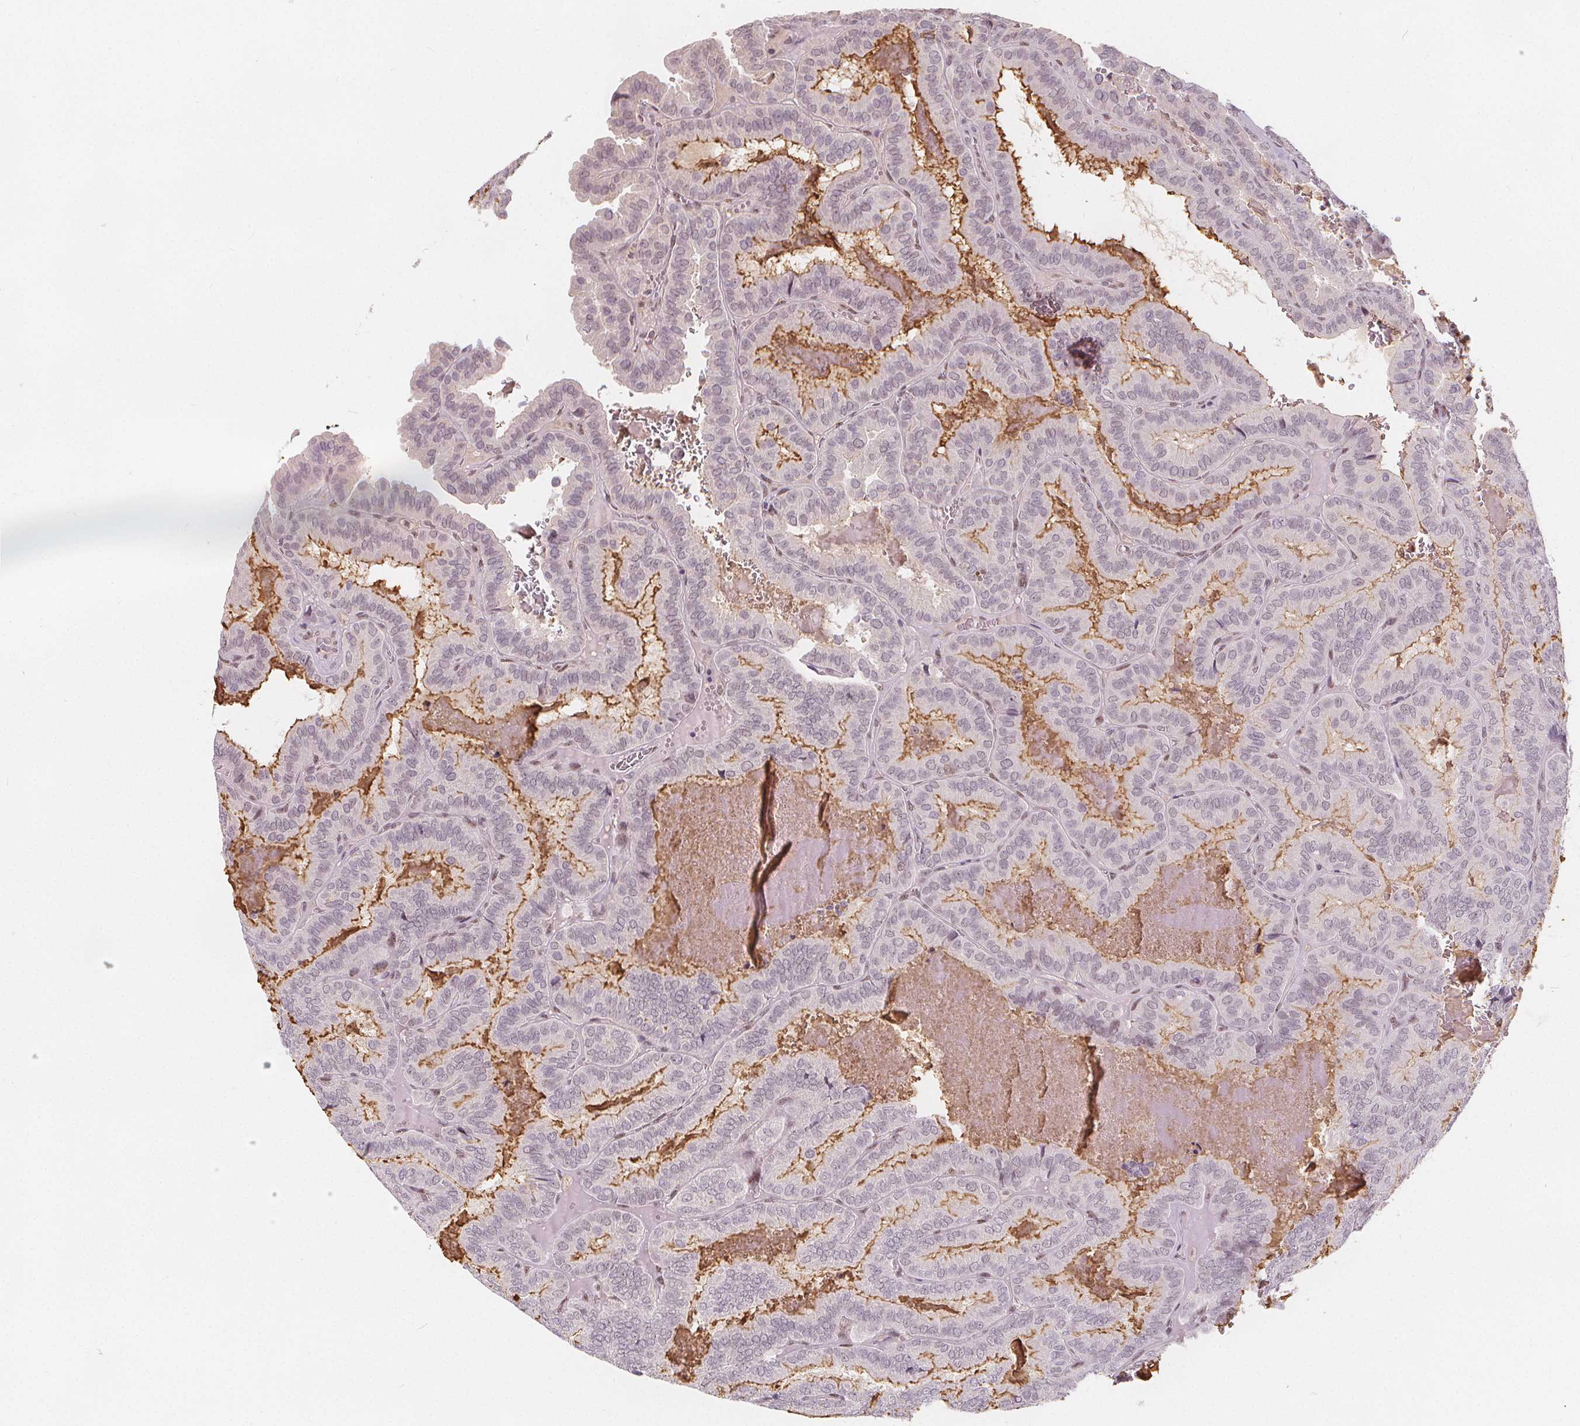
{"staining": {"intensity": "negative", "quantity": "none", "location": "none"}, "tissue": "thyroid cancer", "cell_type": "Tumor cells", "image_type": "cancer", "snomed": [{"axis": "morphology", "description": "Papillary adenocarcinoma, NOS"}, {"axis": "topography", "description": "Thyroid gland"}], "caption": "There is no significant expression in tumor cells of papillary adenocarcinoma (thyroid).", "gene": "DRC3", "patient": {"sex": "female", "age": 75}}